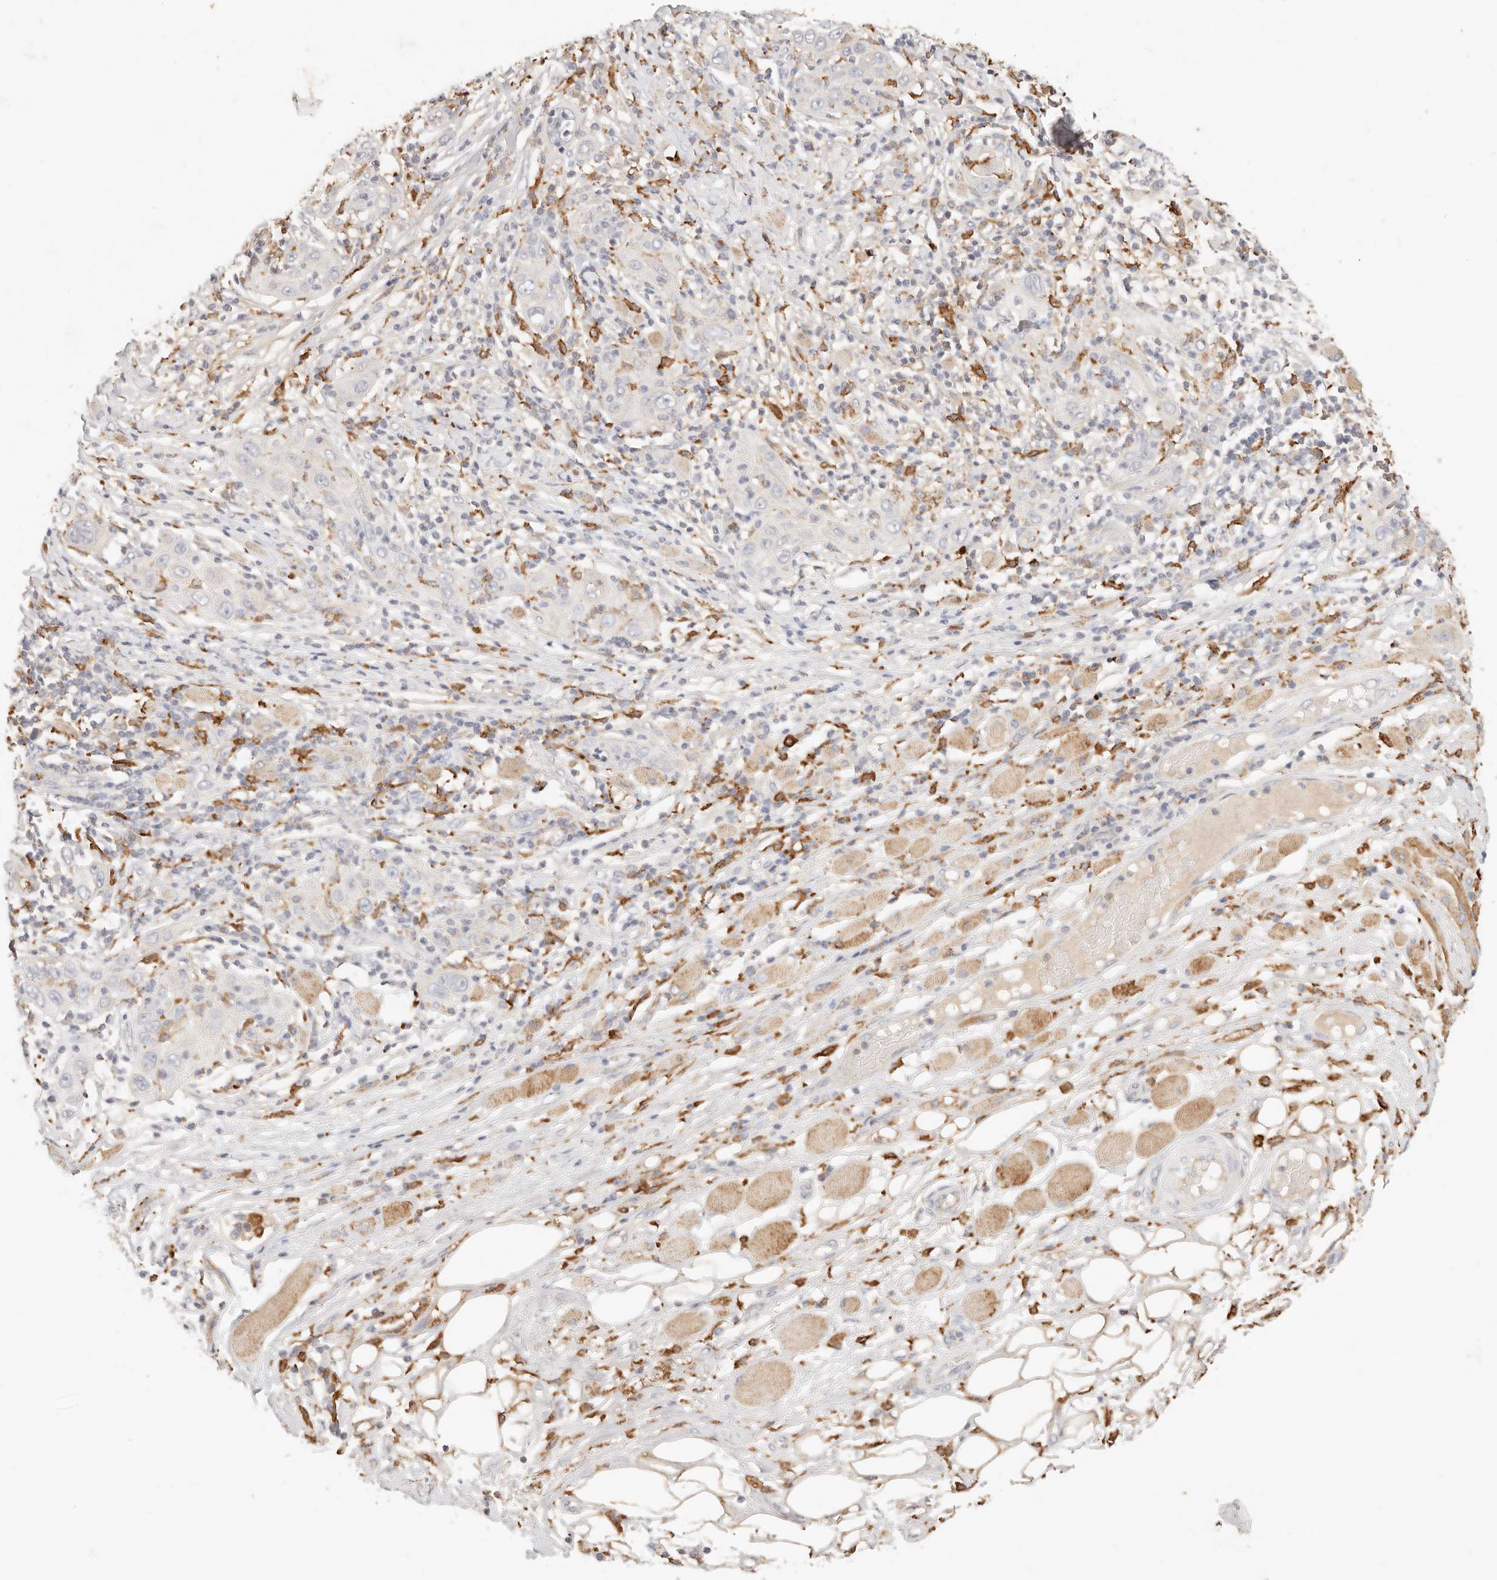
{"staining": {"intensity": "weak", "quantity": "25%-75%", "location": "cytoplasmic/membranous"}, "tissue": "skin cancer", "cell_type": "Tumor cells", "image_type": "cancer", "snomed": [{"axis": "morphology", "description": "Squamous cell carcinoma, NOS"}, {"axis": "topography", "description": "Skin"}], "caption": "A micrograph of skin cancer (squamous cell carcinoma) stained for a protein exhibits weak cytoplasmic/membranous brown staining in tumor cells.", "gene": "HK2", "patient": {"sex": "female", "age": 88}}